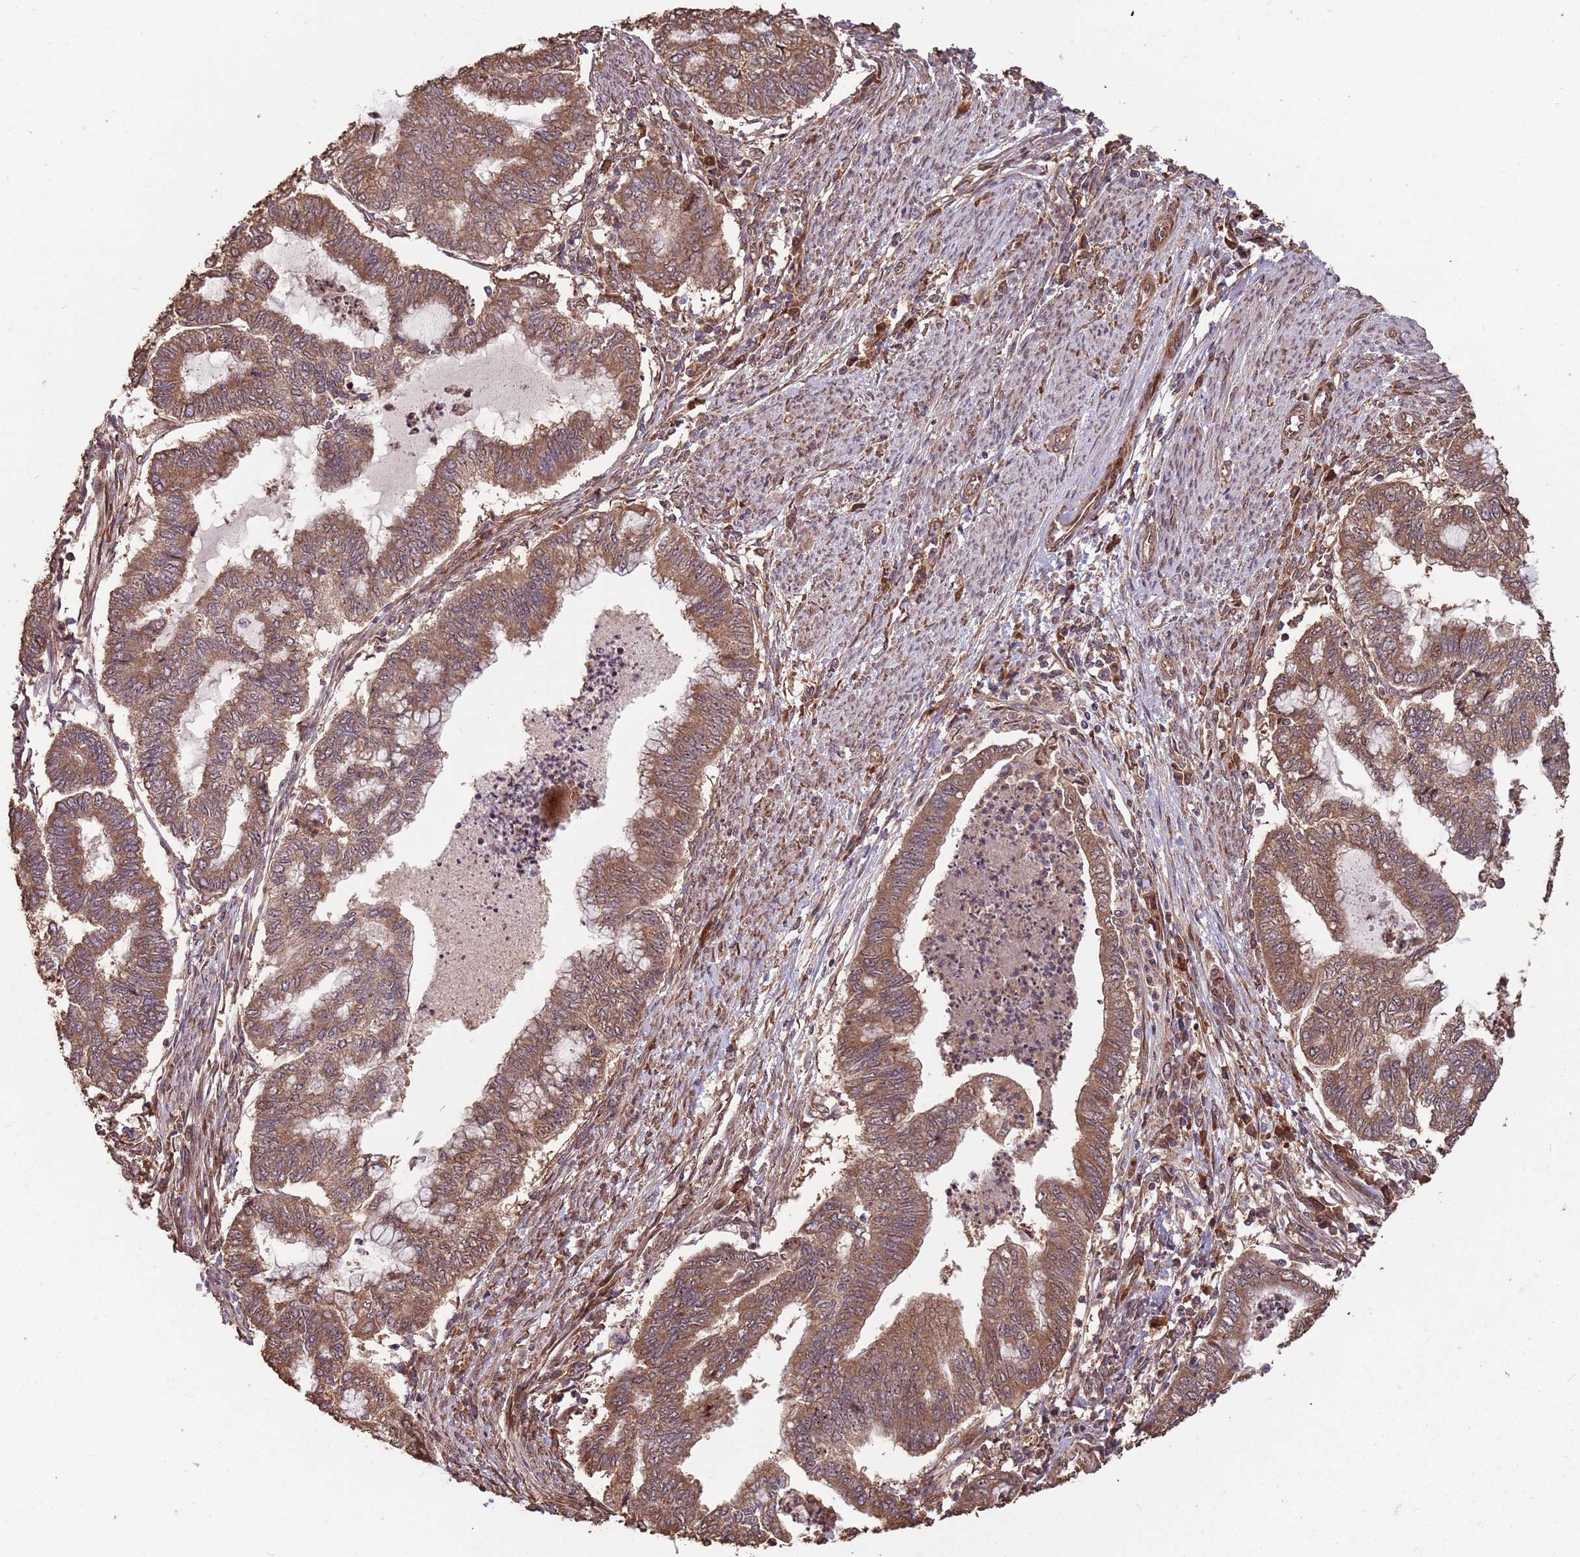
{"staining": {"intensity": "moderate", "quantity": ">75%", "location": "cytoplasmic/membranous"}, "tissue": "endometrial cancer", "cell_type": "Tumor cells", "image_type": "cancer", "snomed": [{"axis": "morphology", "description": "Adenocarcinoma, NOS"}, {"axis": "topography", "description": "Endometrium"}], "caption": "Protein expression analysis of human endometrial cancer reveals moderate cytoplasmic/membranous positivity in approximately >75% of tumor cells.", "gene": "ZNF428", "patient": {"sex": "female", "age": 79}}